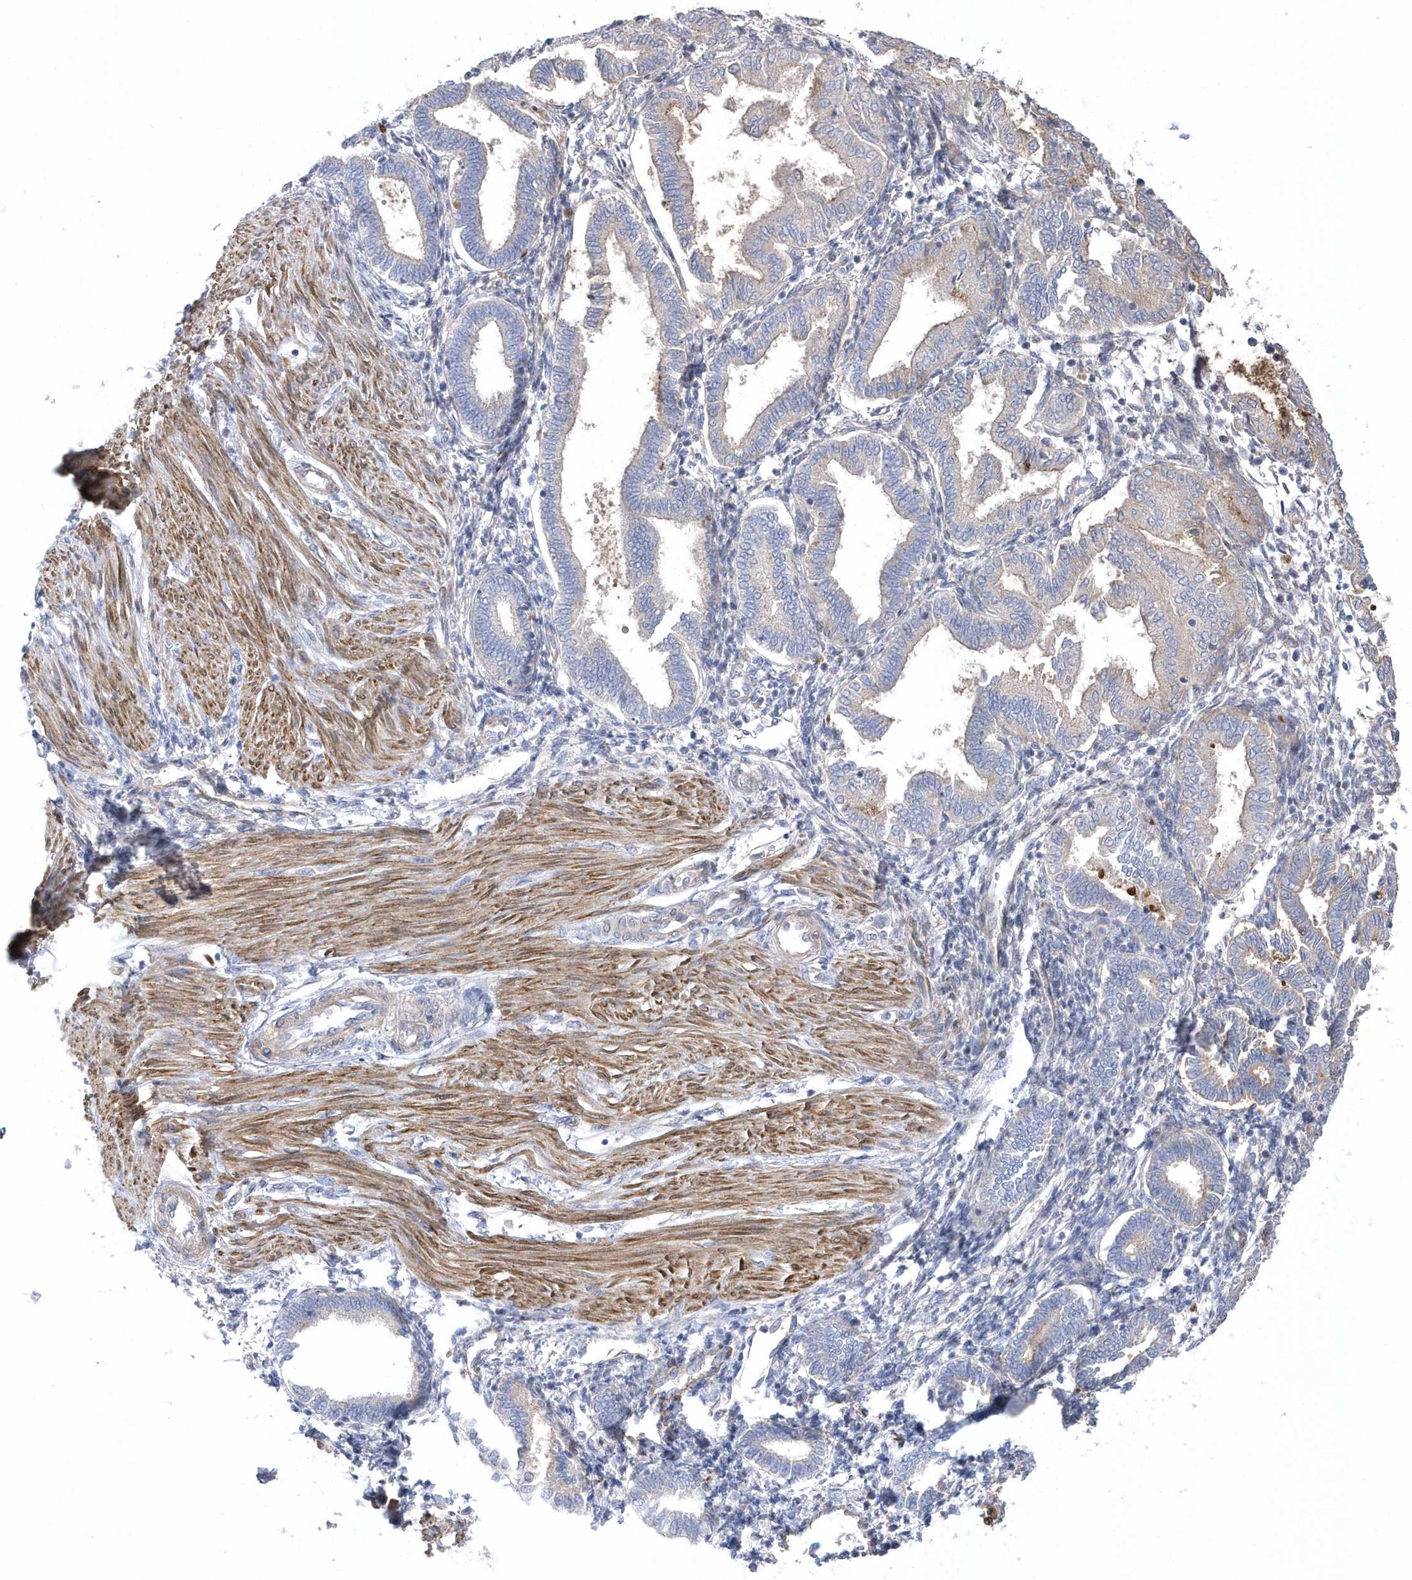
{"staining": {"intensity": "negative", "quantity": "none", "location": "none"}, "tissue": "endometrium", "cell_type": "Cells in endometrial stroma", "image_type": "normal", "snomed": [{"axis": "morphology", "description": "Normal tissue, NOS"}, {"axis": "topography", "description": "Endometrium"}], "caption": "A micrograph of endometrium stained for a protein reveals no brown staining in cells in endometrial stroma.", "gene": "GTPBP6", "patient": {"sex": "female", "age": 53}}